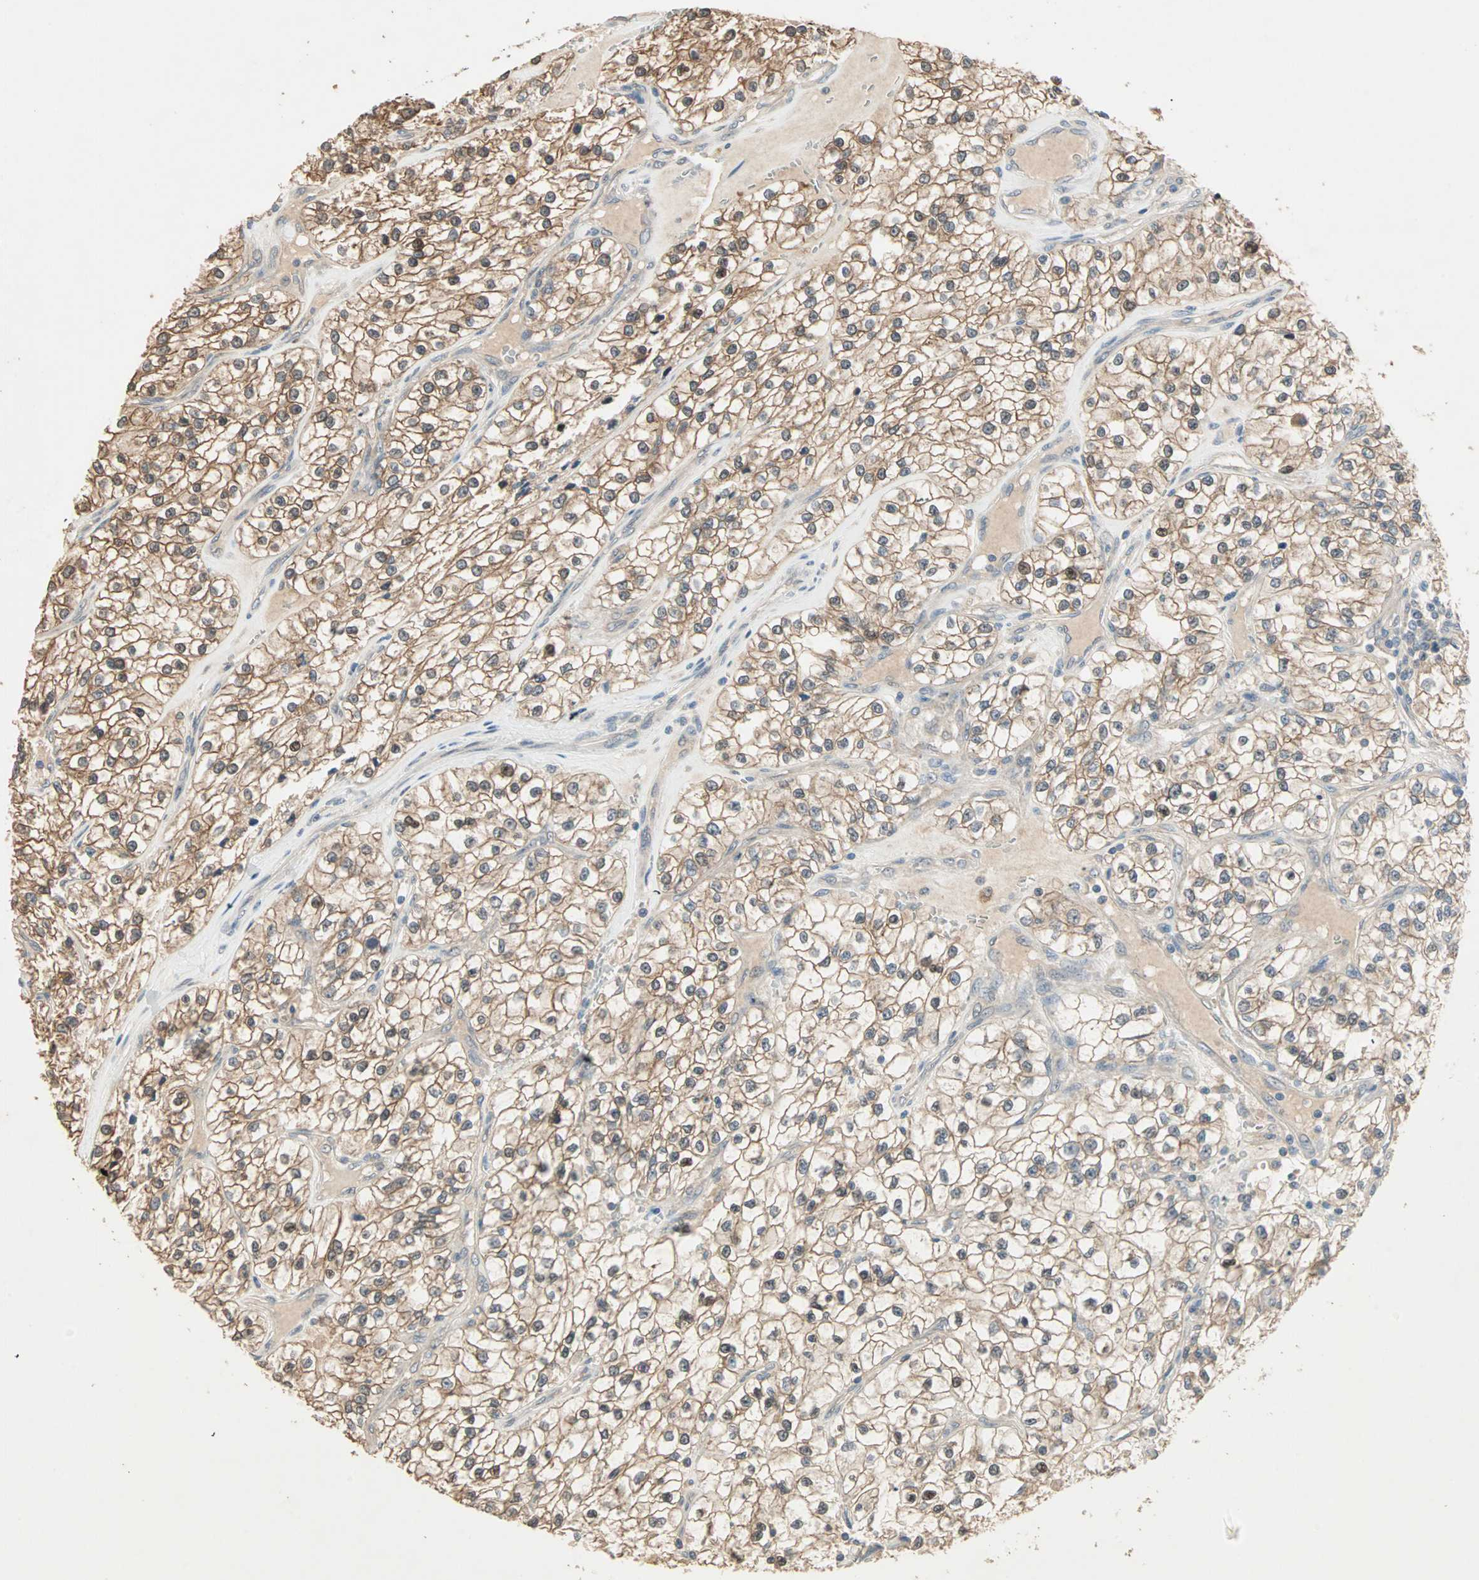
{"staining": {"intensity": "moderate", "quantity": ">75%", "location": "cytoplasmic/membranous"}, "tissue": "renal cancer", "cell_type": "Tumor cells", "image_type": "cancer", "snomed": [{"axis": "morphology", "description": "Adenocarcinoma, NOS"}, {"axis": "topography", "description": "Kidney"}], "caption": "This photomicrograph displays adenocarcinoma (renal) stained with immunohistochemistry to label a protein in brown. The cytoplasmic/membranous of tumor cells show moderate positivity for the protein. Nuclei are counter-stained blue.", "gene": "TTF2", "patient": {"sex": "female", "age": 57}}